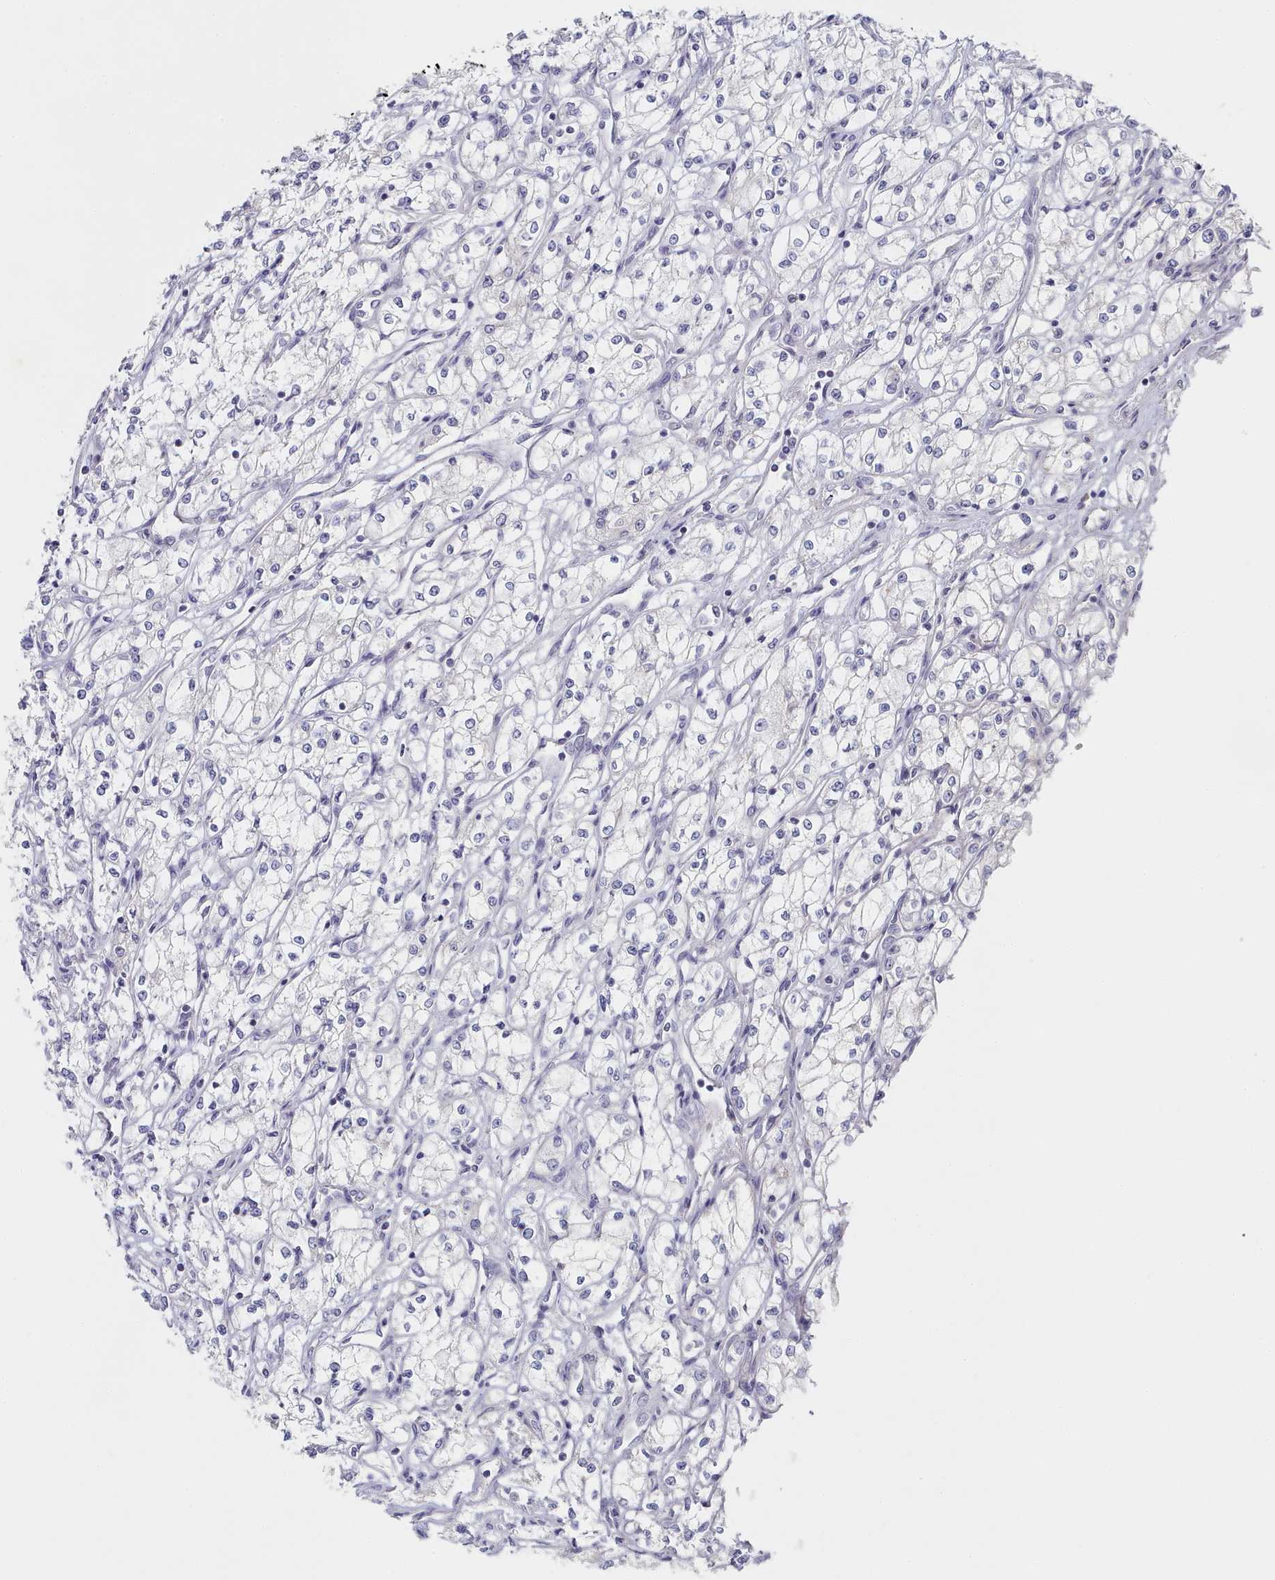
{"staining": {"intensity": "negative", "quantity": "none", "location": "none"}, "tissue": "renal cancer", "cell_type": "Tumor cells", "image_type": "cancer", "snomed": [{"axis": "morphology", "description": "Adenocarcinoma, NOS"}, {"axis": "topography", "description": "Kidney"}], "caption": "Photomicrograph shows no protein staining in tumor cells of renal cancer (adenocarcinoma) tissue.", "gene": "TYW1B", "patient": {"sex": "male", "age": 59}}